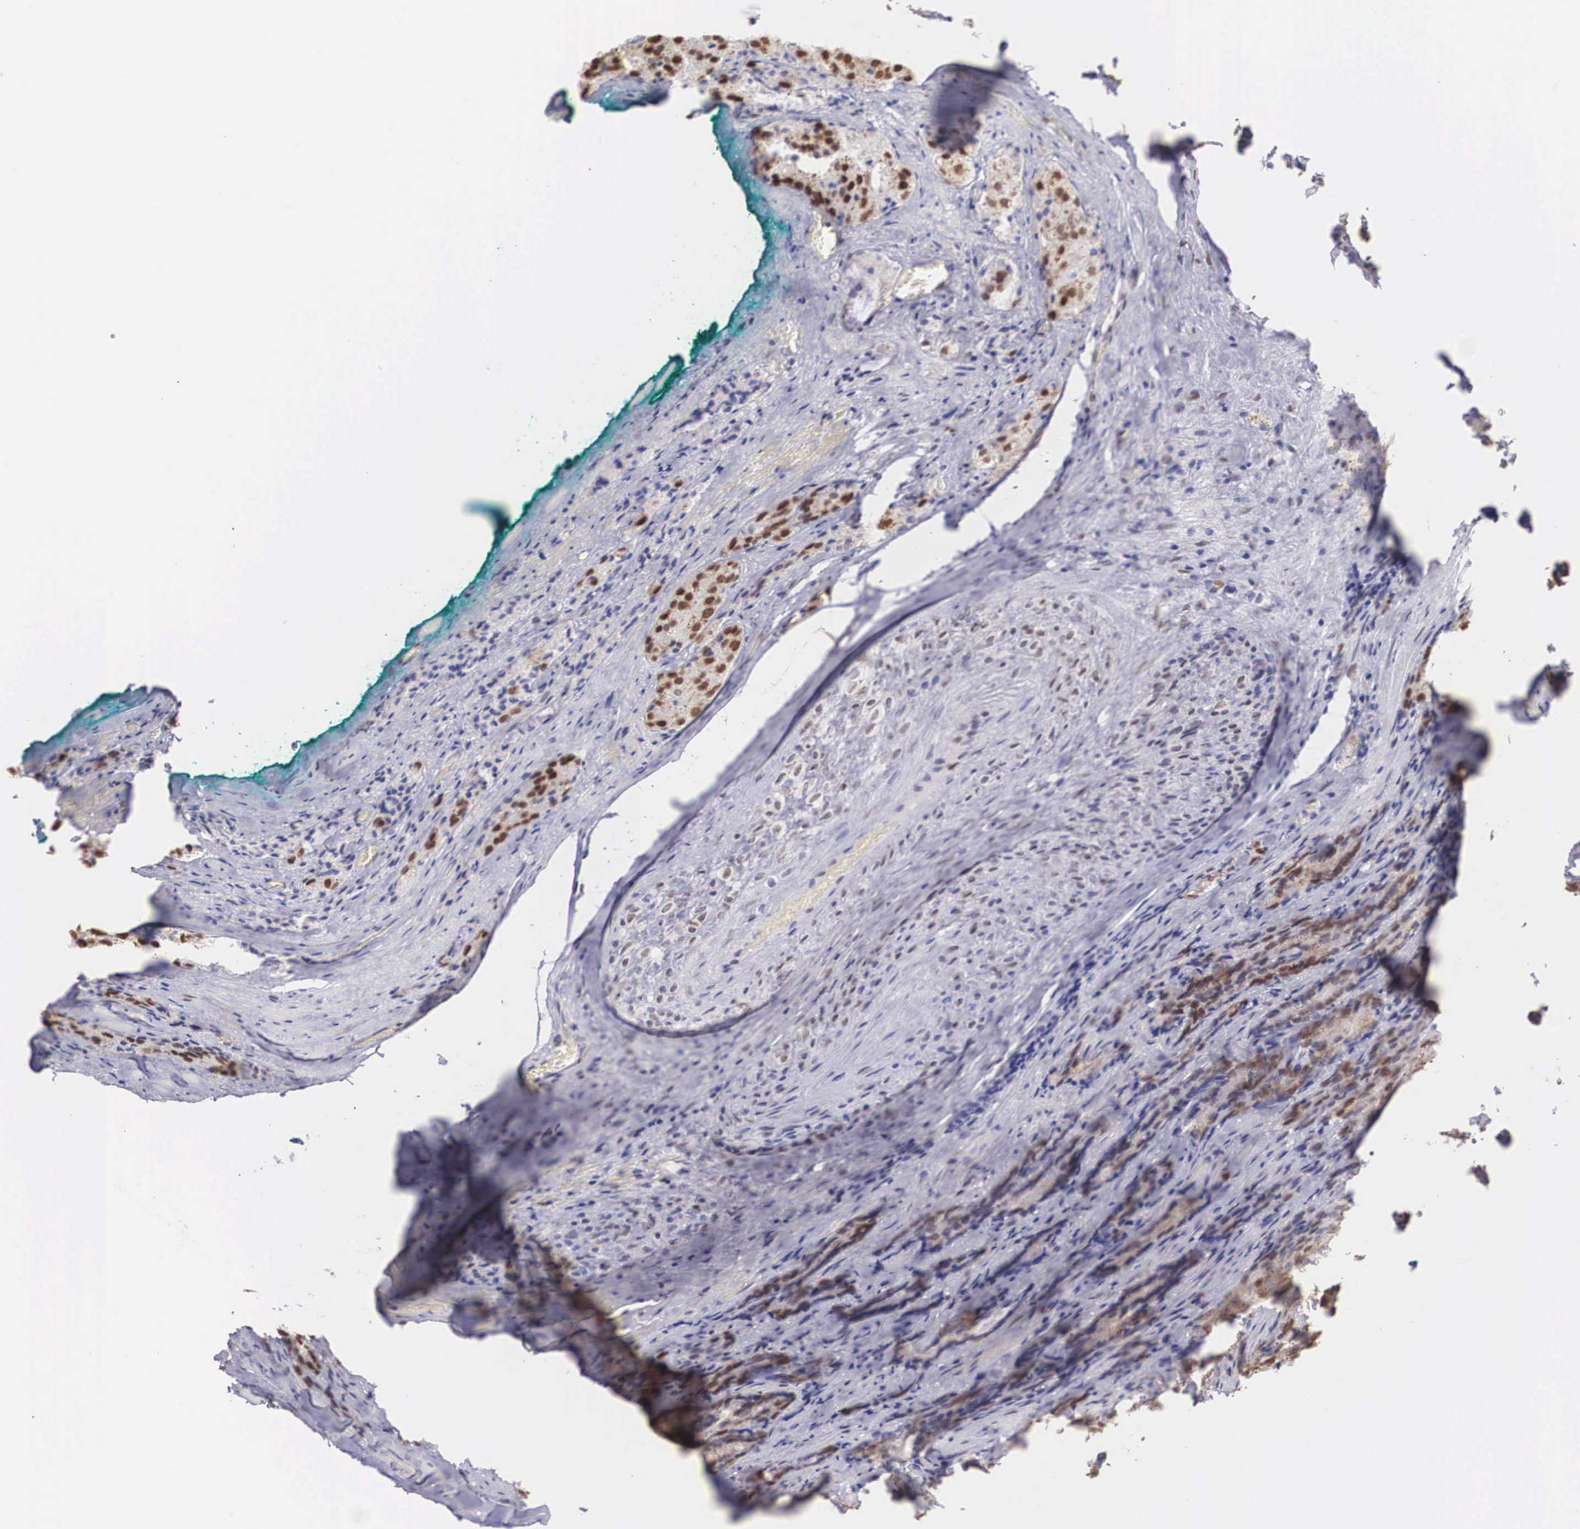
{"staining": {"intensity": "moderate", "quantity": "25%-75%", "location": "nuclear"}, "tissue": "prostate cancer", "cell_type": "Tumor cells", "image_type": "cancer", "snomed": [{"axis": "morphology", "description": "Adenocarcinoma, Medium grade"}, {"axis": "topography", "description": "Prostate"}], "caption": "Protein expression analysis of prostate cancer (adenocarcinoma (medium-grade)) shows moderate nuclear positivity in about 25%-75% of tumor cells.", "gene": "HMGN5", "patient": {"sex": "male", "age": 60}}